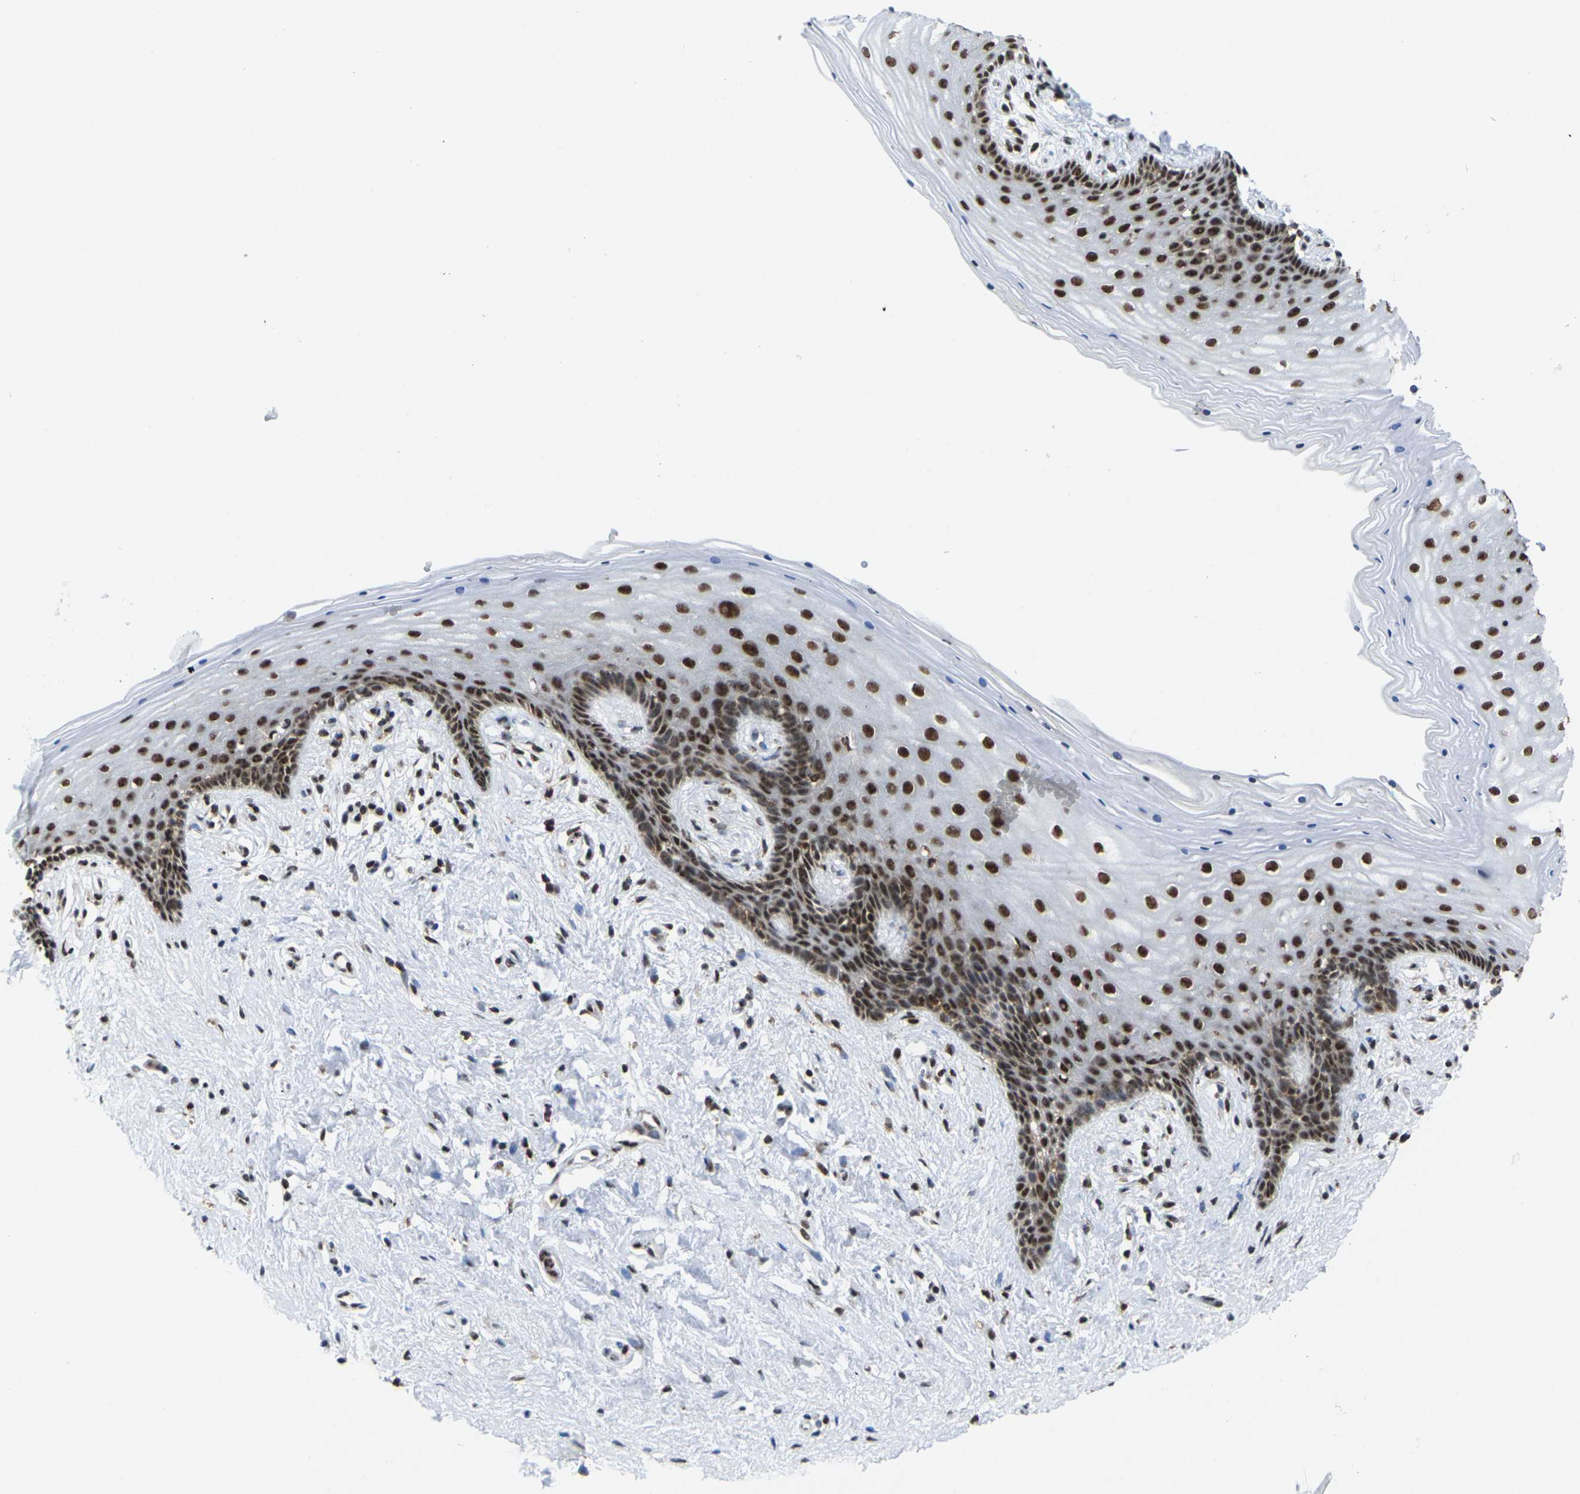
{"staining": {"intensity": "strong", "quantity": ">75%", "location": "nuclear"}, "tissue": "vagina", "cell_type": "Squamous epithelial cells", "image_type": "normal", "snomed": [{"axis": "morphology", "description": "Normal tissue, NOS"}, {"axis": "topography", "description": "Vagina"}], "caption": "Immunohistochemistry staining of benign vagina, which displays high levels of strong nuclear staining in about >75% of squamous epithelial cells indicating strong nuclear protein positivity. The staining was performed using DAB (3,3'-diaminobenzidine) (brown) for protein detection and nuclei were counterstained in hematoxylin (blue).", "gene": "MAGOH", "patient": {"sex": "female", "age": 44}}